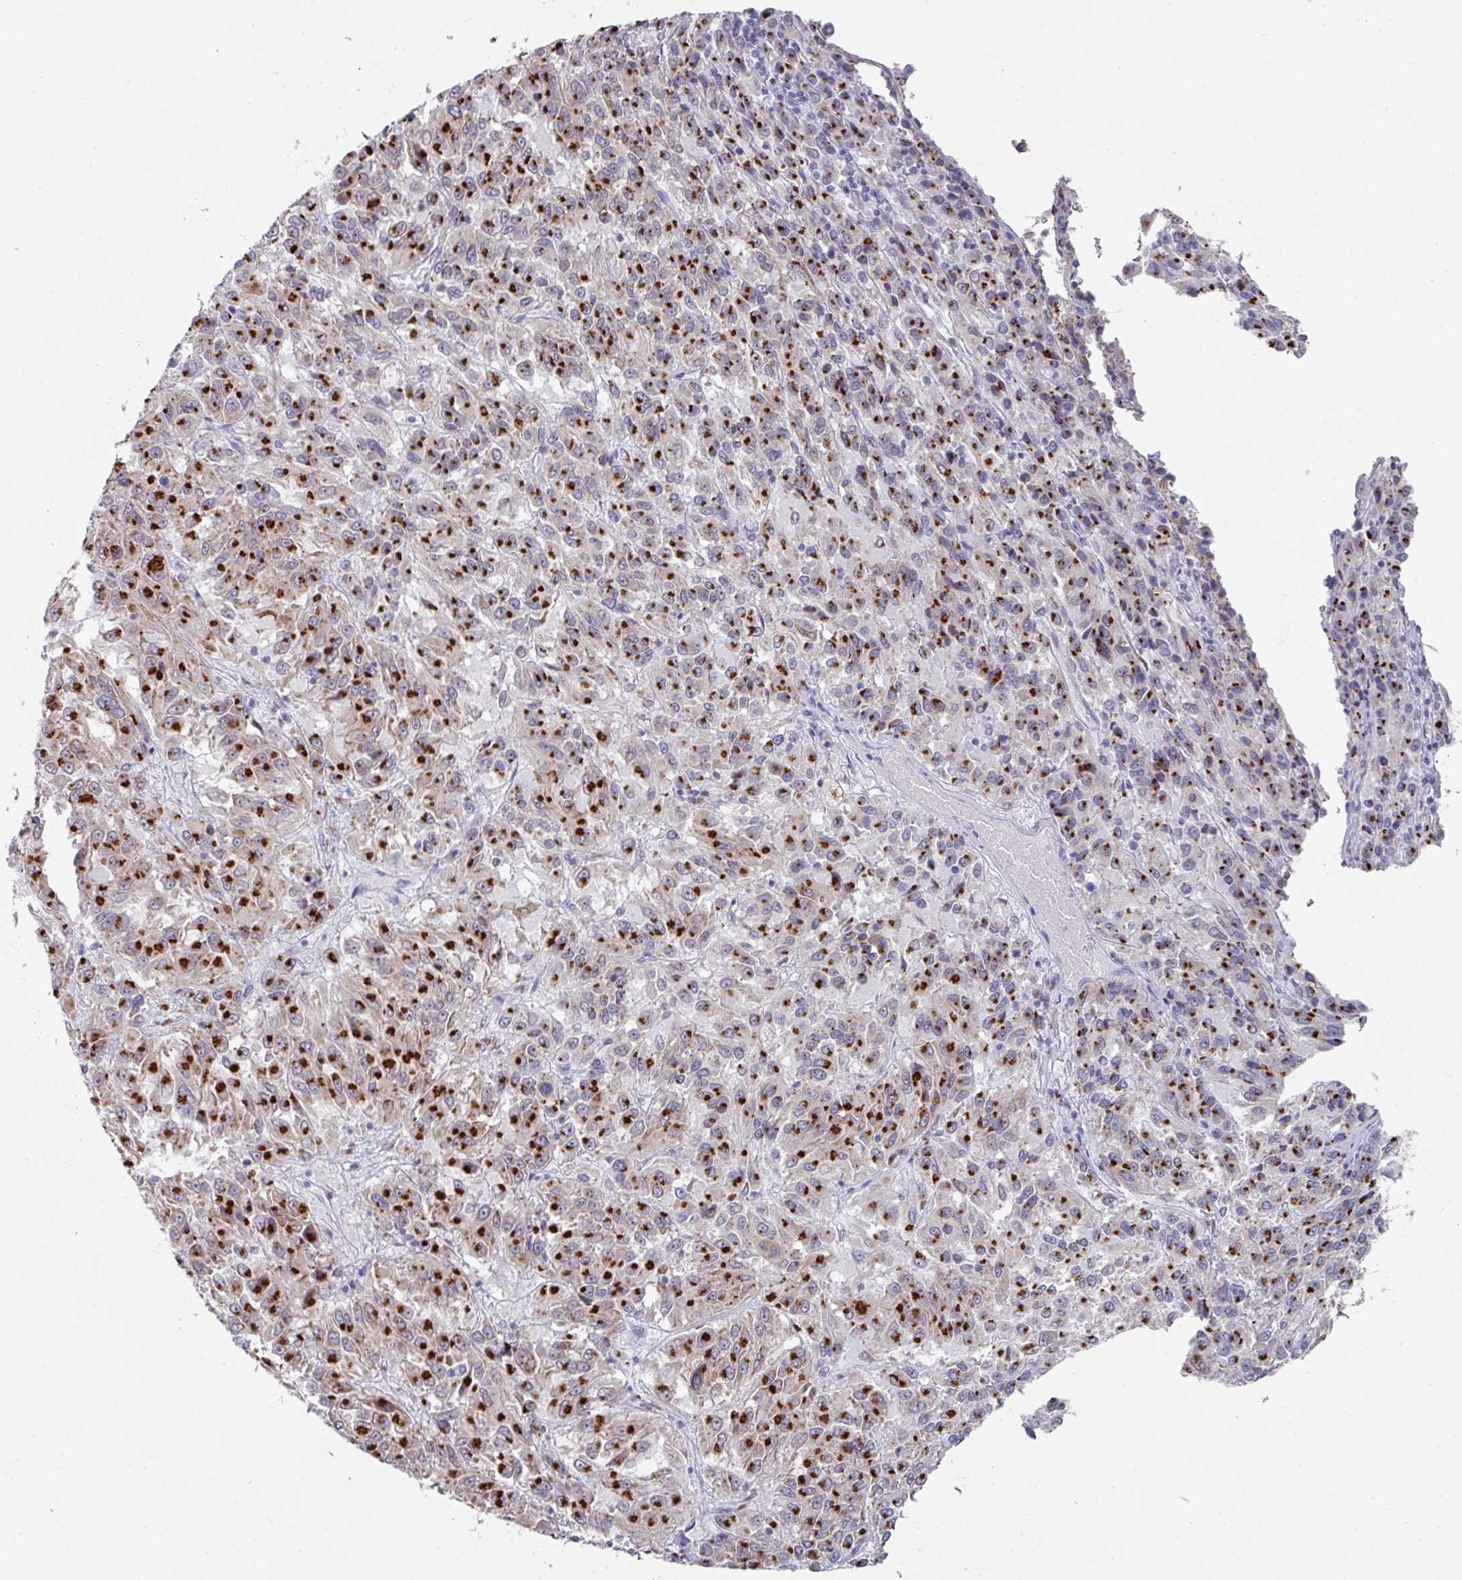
{"staining": {"intensity": "strong", "quantity": ">75%", "location": "cytoplasmic/membranous"}, "tissue": "melanoma", "cell_type": "Tumor cells", "image_type": "cancer", "snomed": [{"axis": "morphology", "description": "Malignant melanoma, Metastatic site"}, {"axis": "topography", "description": "Lung"}], "caption": "IHC (DAB) staining of human melanoma demonstrates strong cytoplasmic/membranous protein expression in about >75% of tumor cells. (DAB (3,3'-diaminobenzidine) IHC, brown staining for protein, blue staining for nuclei).", "gene": "VKORC1L1", "patient": {"sex": "male", "age": 64}}